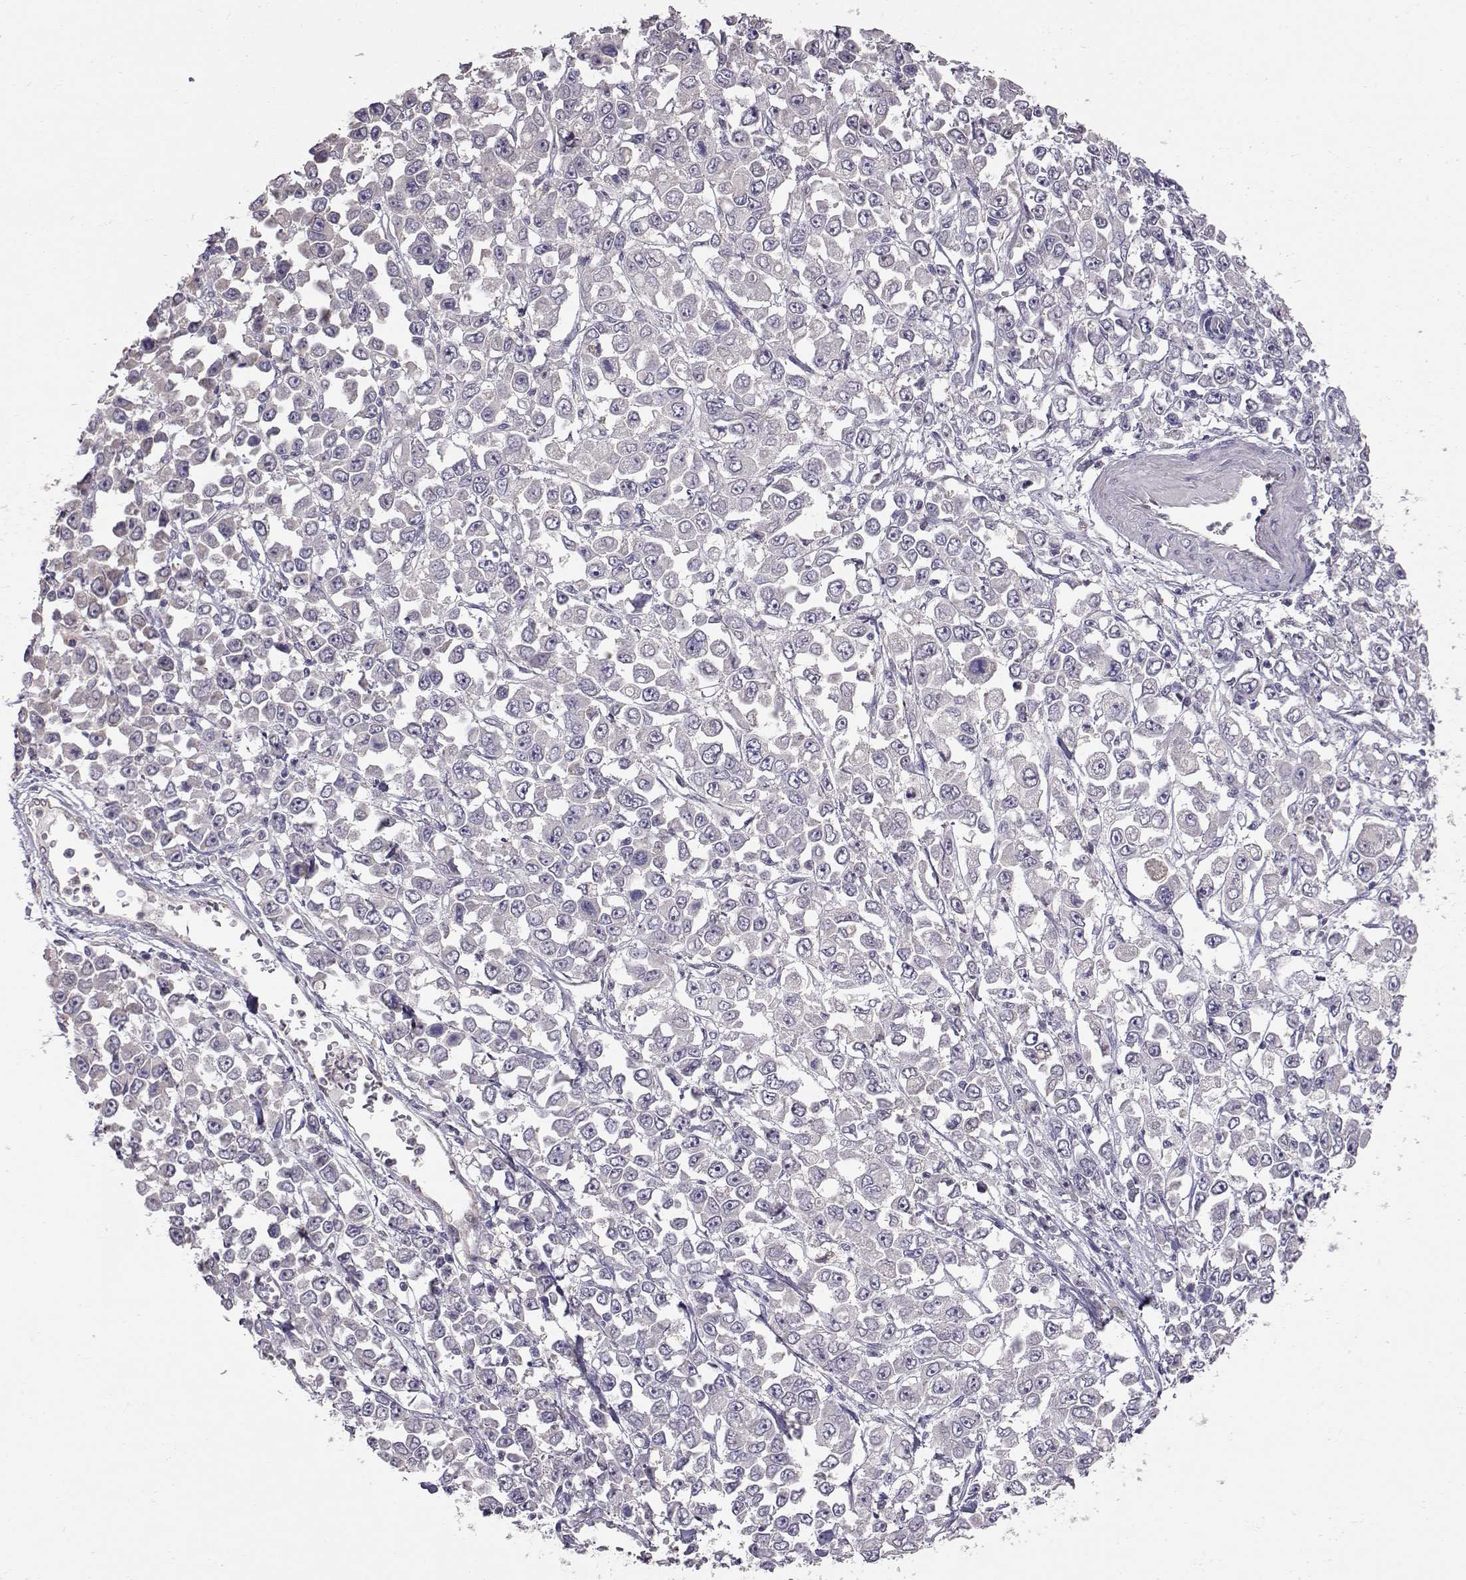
{"staining": {"intensity": "negative", "quantity": "none", "location": "none"}, "tissue": "stomach cancer", "cell_type": "Tumor cells", "image_type": "cancer", "snomed": [{"axis": "morphology", "description": "Adenocarcinoma, NOS"}, {"axis": "topography", "description": "Stomach, upper"}], "caption": "Immunohistochemistry (IHC) histopathology image of neoplastic tissue: stomach adenocarcinoma stained with DAB reveals no significant protein positivity in tumor cells.", "gene": "NCAM2", "patient": {"sex": "male", "age": 70}}